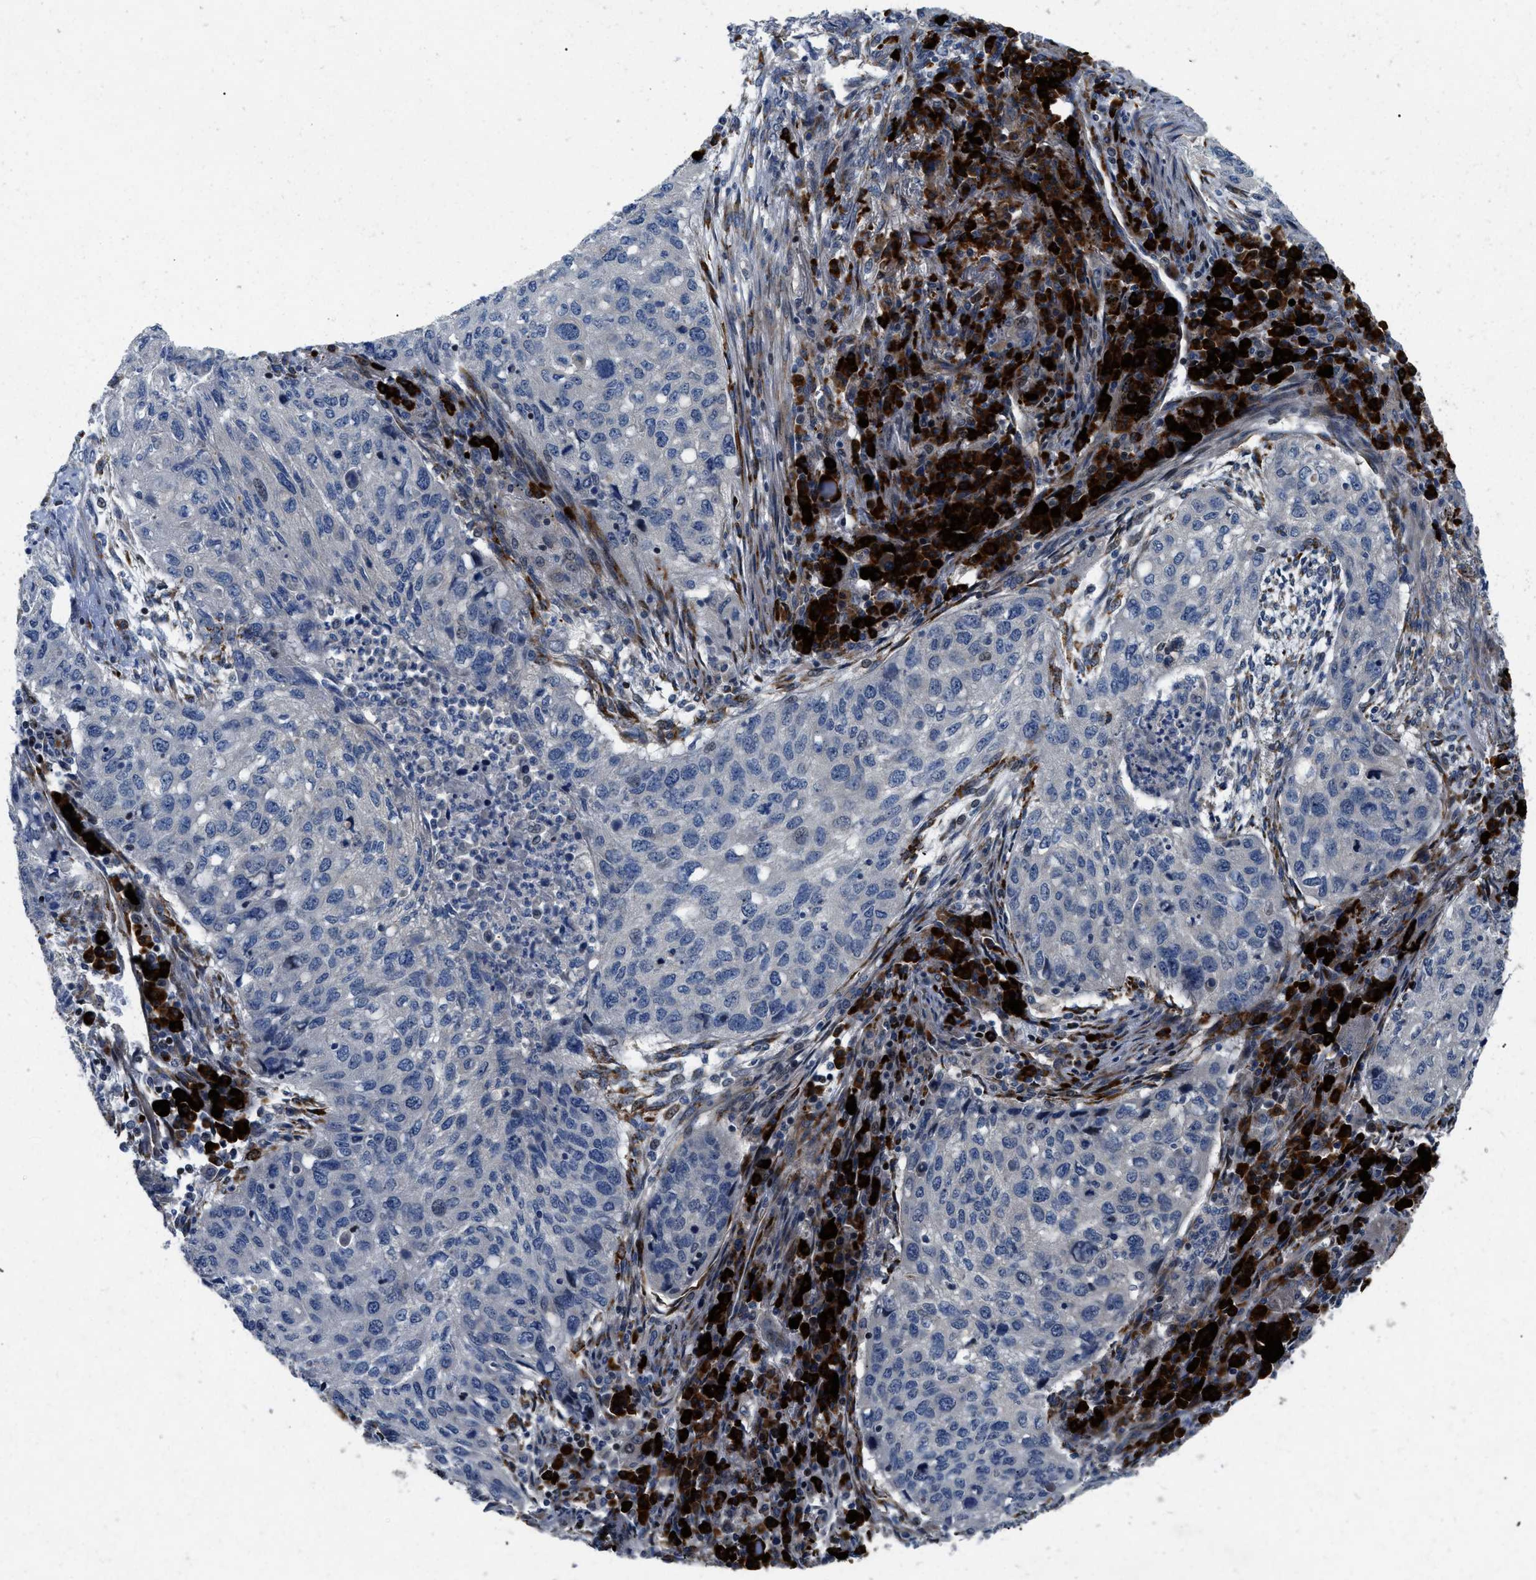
{"staining": {"intensity": "negative", "quantity": "none", "location": "none"}, "tissue": "lung cancer", "cell_type": "Tumor cells", "image_type": "cancer", "snomed": [{"axis": "morphology", "description": "Squamous cell carcinoma, NOS"}, {"axis": "topography", "description": "Lung"}], "caption": "Protein analysis of lung cancer (squamous cell carcinoma) demonstrates no significant staining in tumor cells.", "gene": "HSPA12B", "patient": {"sex": "female", "age": 63}}